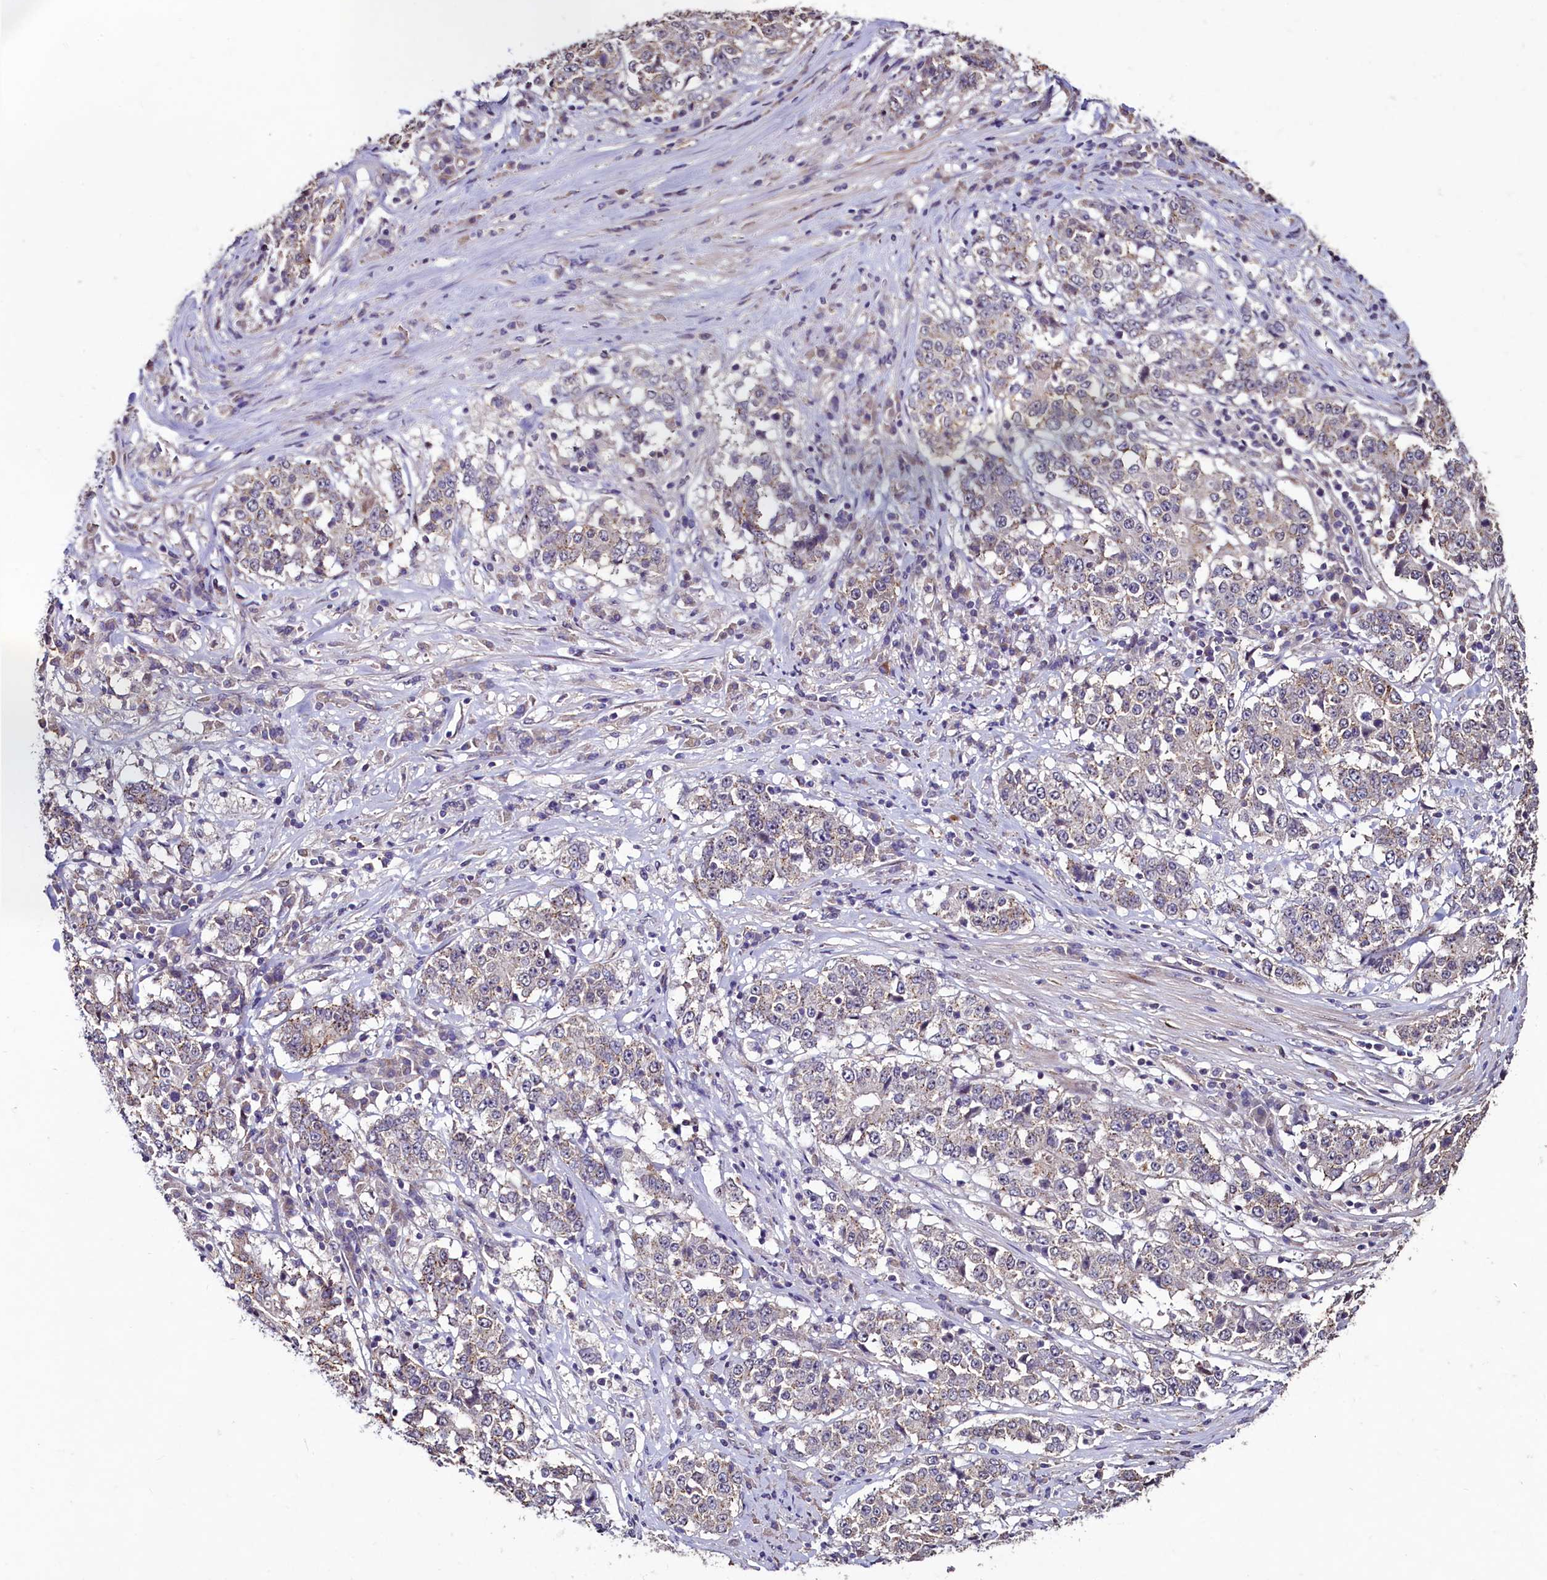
{"staining": {"intensity": "negative", "quantity": "none", "location": "none"}, "tissue": "stomach cancer", "cell_type": "Tumor cells", "image_type": "cancer", "snomed": [{"axis": "morphology", "description": "Adenocarcinoma, NOS"}, {"axis": "topography", "description": "Stomach"}], "caption": "Photomicrograph shows no protein positivity in tumor cells of stomach cancer (adenocarcinoma) tissue.", "gene": "PALM", "patient": {"sex": "male", "age": 59}}